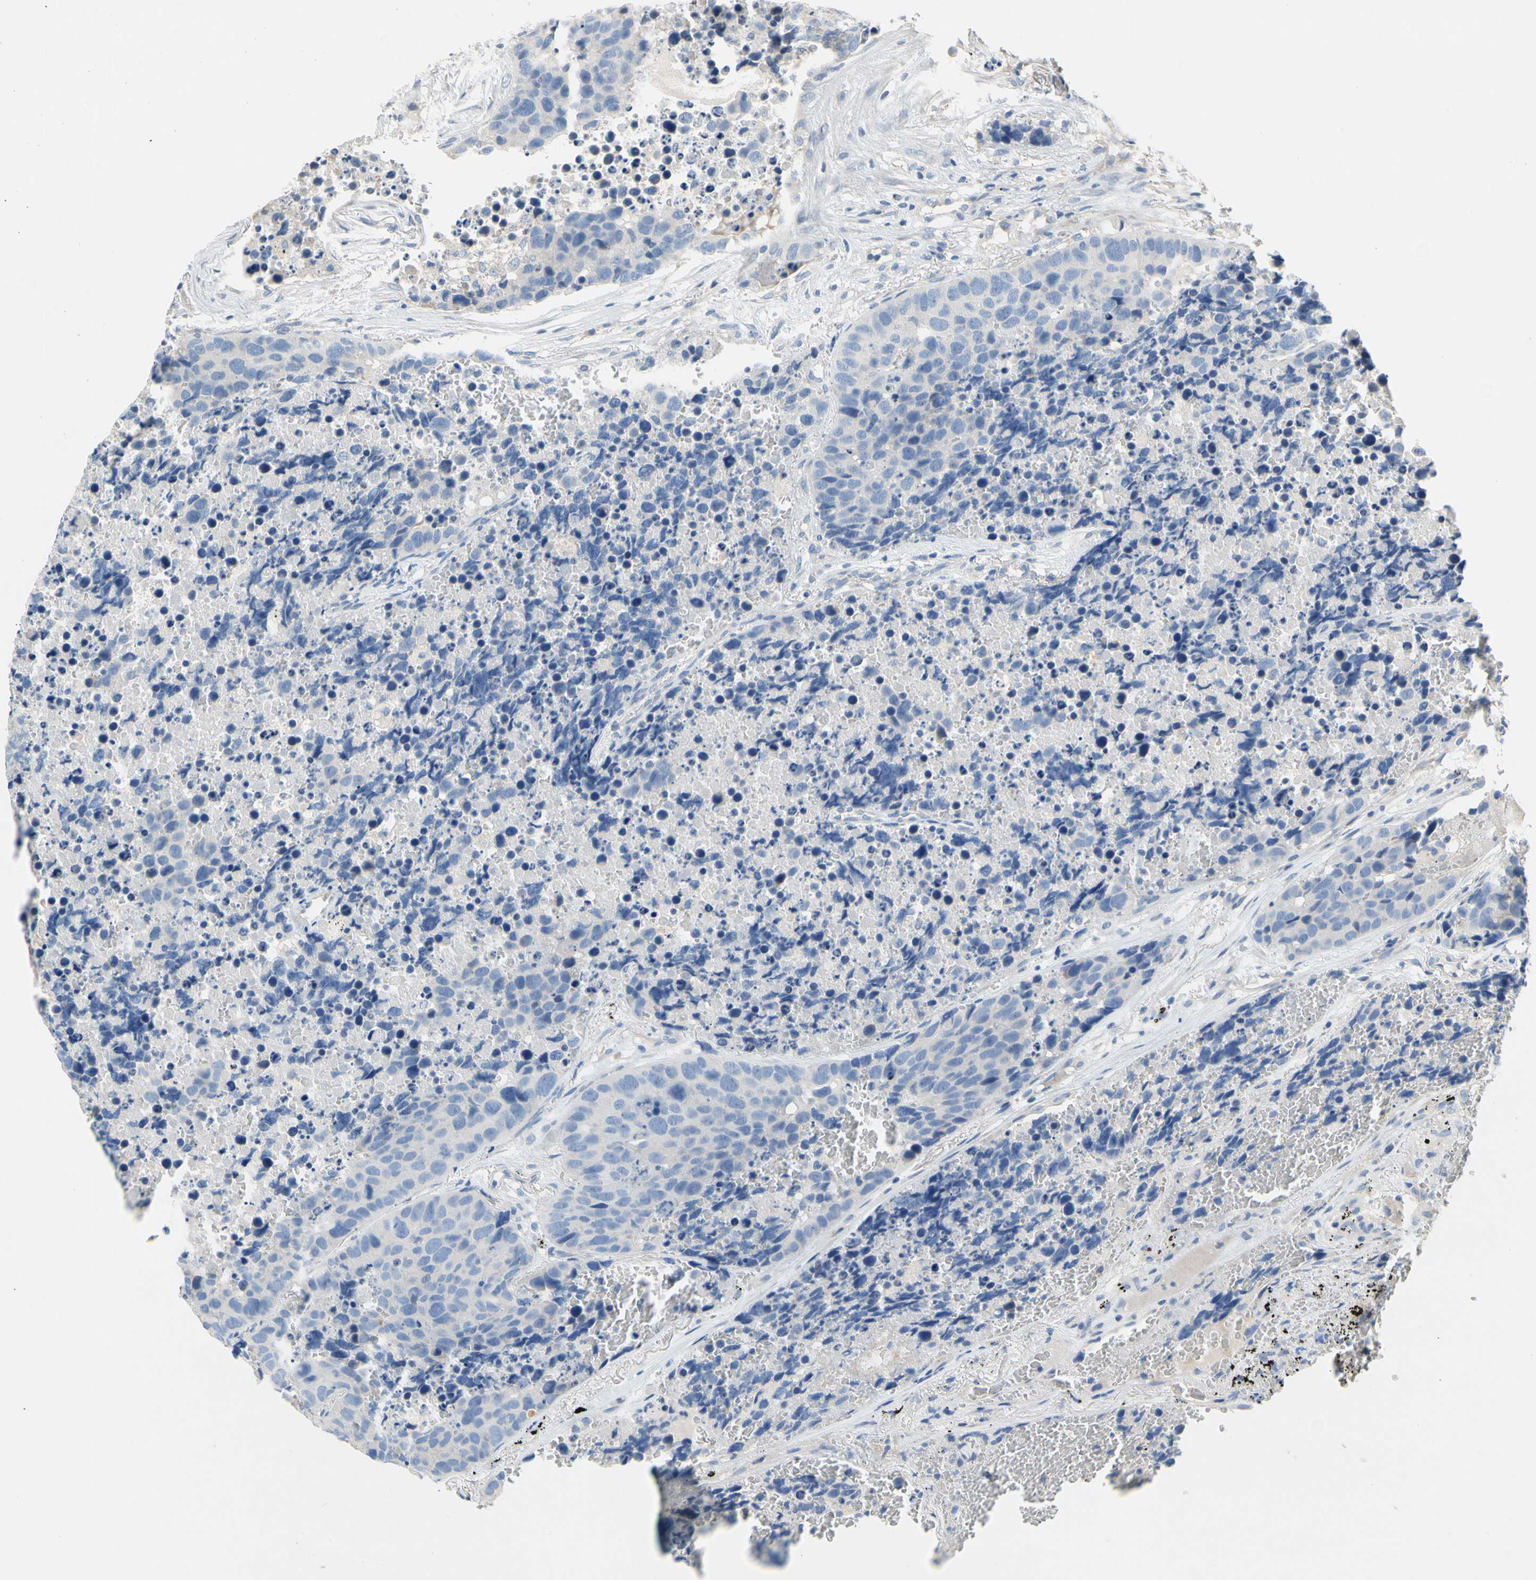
{"staining": {"intensity": "negative", "quantity": "none", "location": "none"}, "tissue": "carcinoid", "cell_type": "Tumor cells", "image_type": "cancer", "snomed": [{"axis": "morphology", "description": "Carcinoid, malignant, NOS"}, {"axis": "topography", "description": "Lung"}], "caption": "Tumor cells are negative for brown protein staining in carcinoid. (Immunohistochemistry (ihc), brightfield microscopy, high magnification).", "gene": "CCM2L", "patient": {"sex": "male", "age": 60}}